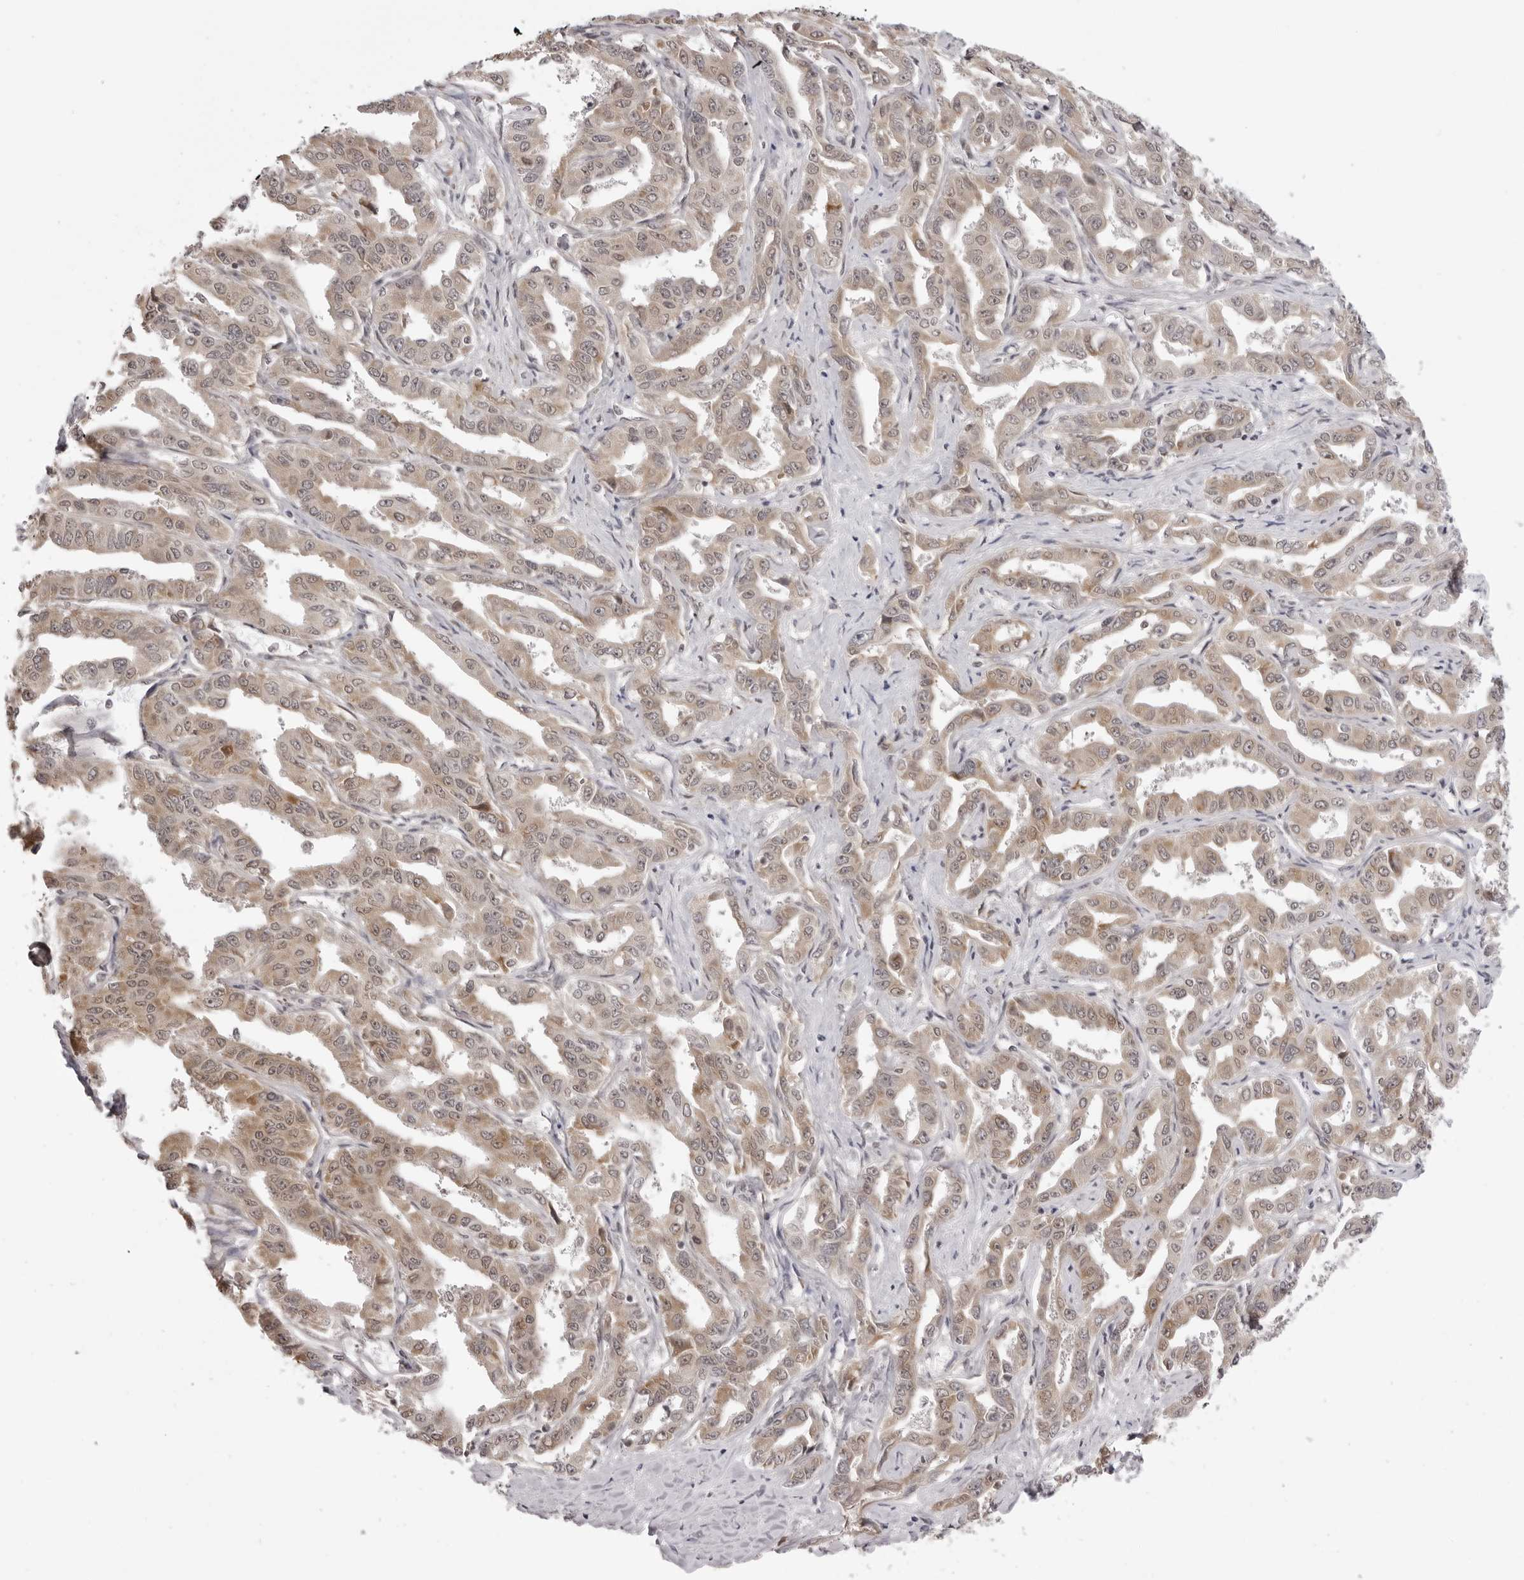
{"staining": {"intensity": "weak", "quantity": ">75%", "location": "cytoplasmic/membranous,nuclear"}, "tissue": "liver cancer", "cell_type": "Tumor cells", "image_type": "cancer", "snomed": [{"axis": "morphology", "description": "Cholangiocarcinoma"}, {"axis": "topography", "description": "Liver"}], "caption": "Cholangiocarcinoma (liver) stained with a brown dye shows weak cytoplasmic/membranous and nuclear positive expression in approximately >75% of tumor cells.", "gene": "ZC3H11A", "patient": {"sex": "male", "age": 59}}